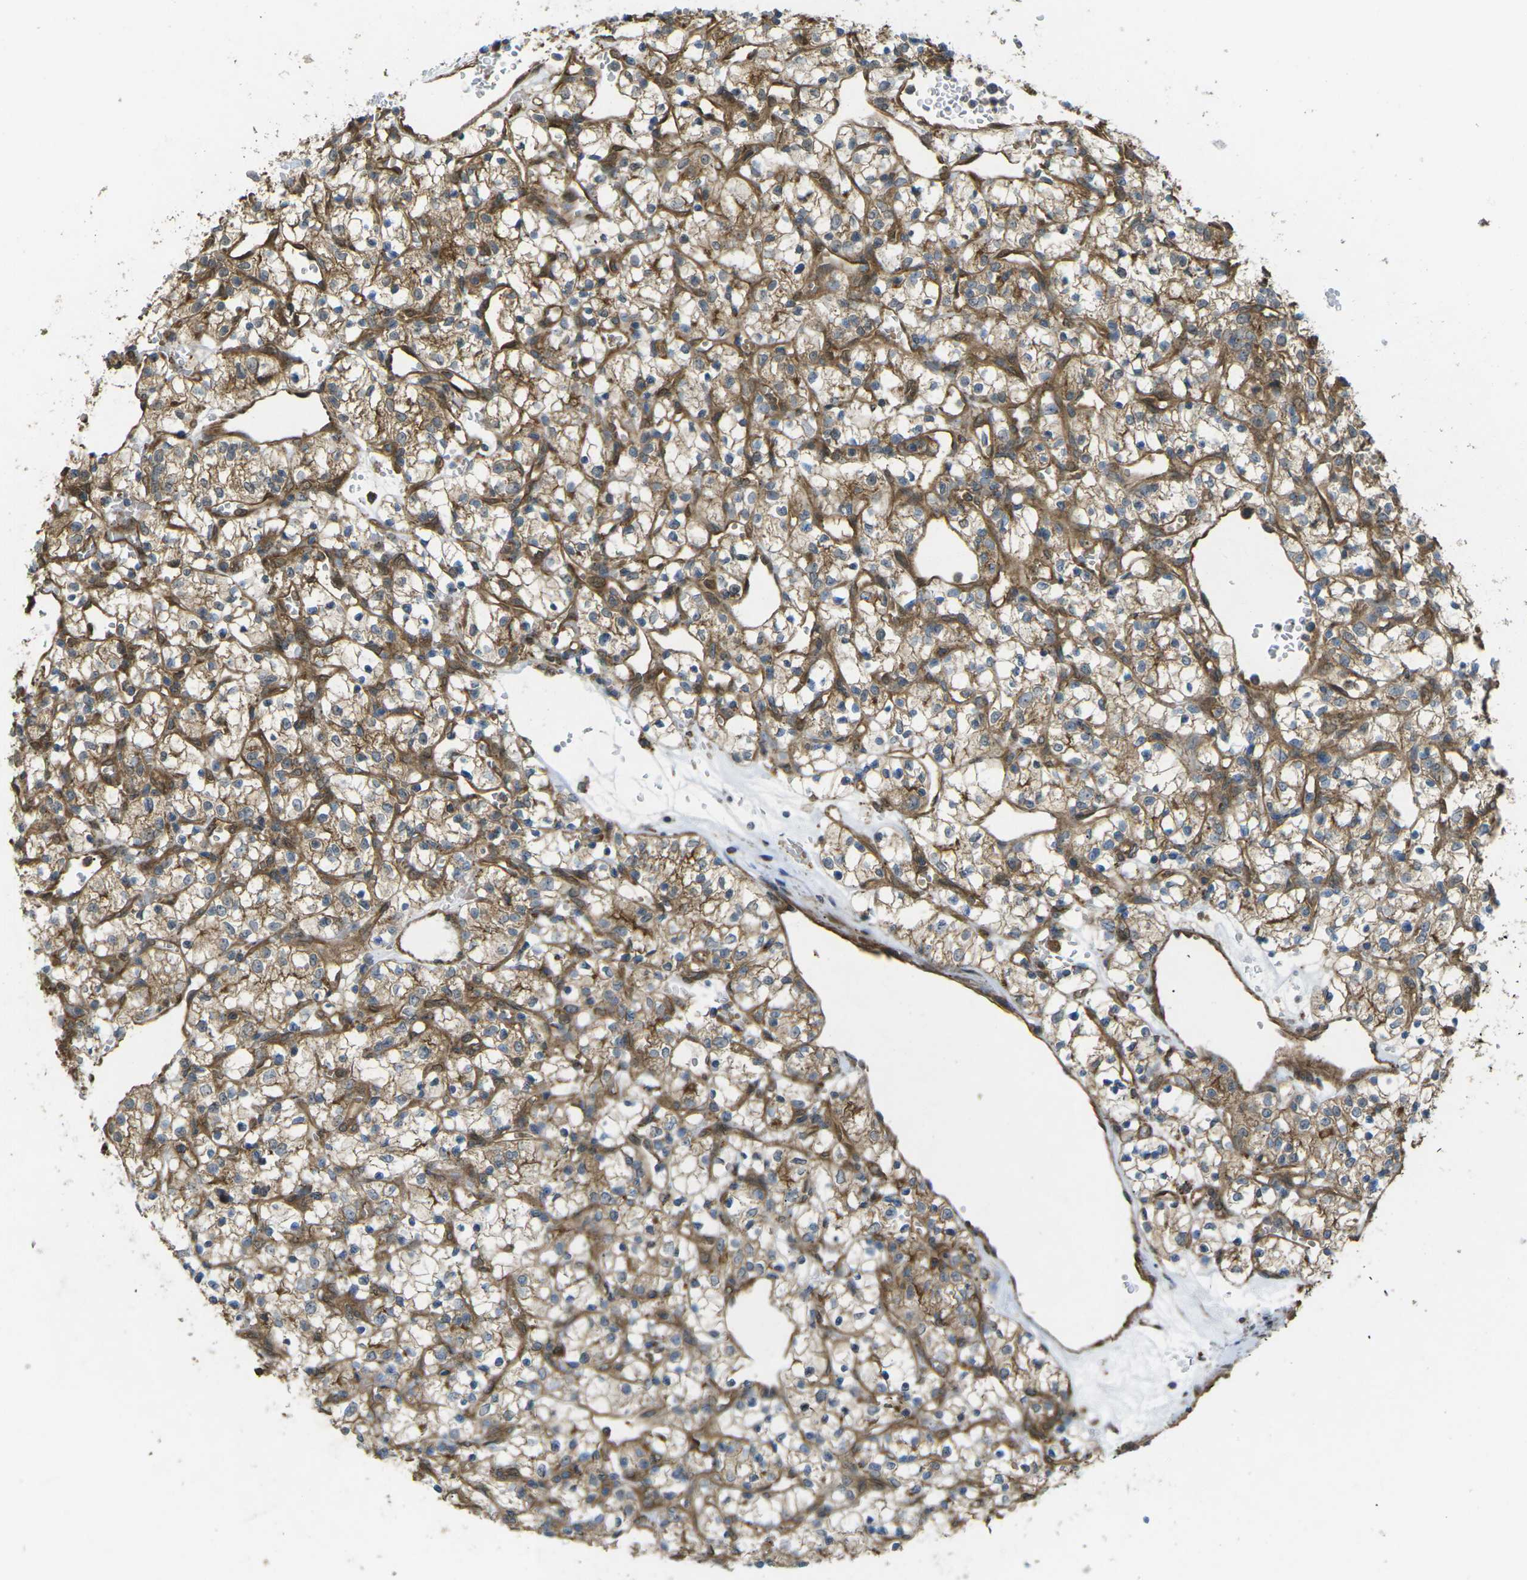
{"staining": {"intensity": "moderate", "quantity": ">75%", "location": "cytoplasmic/membranous"}, "tissue": "renal cancer", "cell_type": "Tumor cells", "image_type": "cancer", "snomed": [{"axis": "morphology", "description": "Adenocarcinoma, NOS"}, {"axis": "topography", "description": "Kidney"}], "caption": "This is a photomicrograph of immunohistochemistry staining of renal adenocarcinoma, which shows moderate positivity in the cytoplasmic/membranous of tumor cells.", "gene": "CHMP3", "patient": {"sex": "female", "age": 69}}